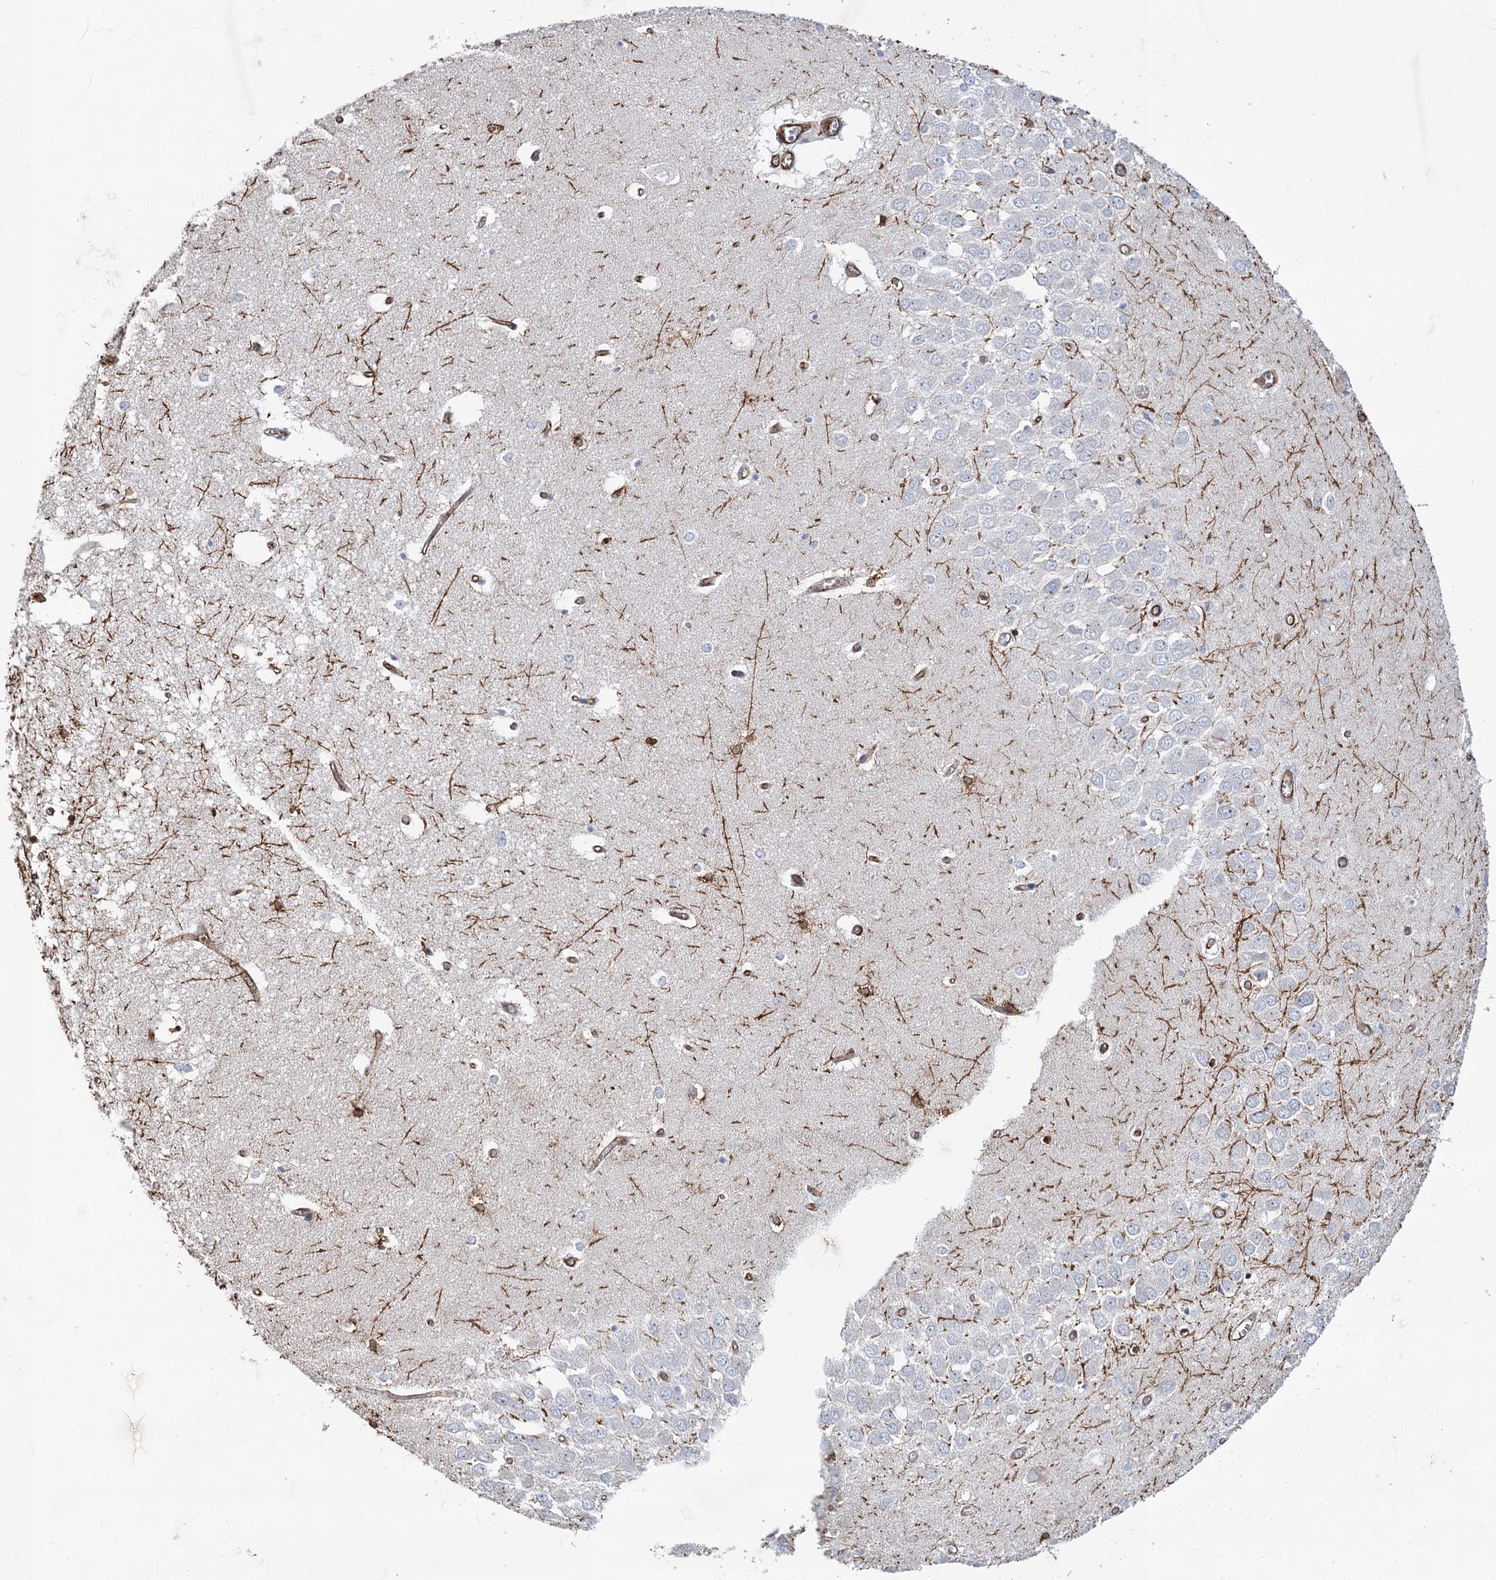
{"staining": {"intensity": "moderate", "quantity": "<25%", "location": "cytoplasmic/membranous"}, "tissue": "hippocampus", "cell_type": "Glial cells", "image_type": "normal", "snomed": [{"axis": "morphology", "description": "Normal tissue, NOS"}, {"axis": "topography", "description": "Hippocampus"}], "caption": "Protein staining exhibits moderate cytoplasmic/membranous expression in approximately <25% of glial cells in unremarkable hippocampus. (DAB (3,3'-diaminobenzidine) IHC with brightfield microscopy, high magnification).", "gene": "PLLP", "patient": {"sex": "male", "age": 70}}